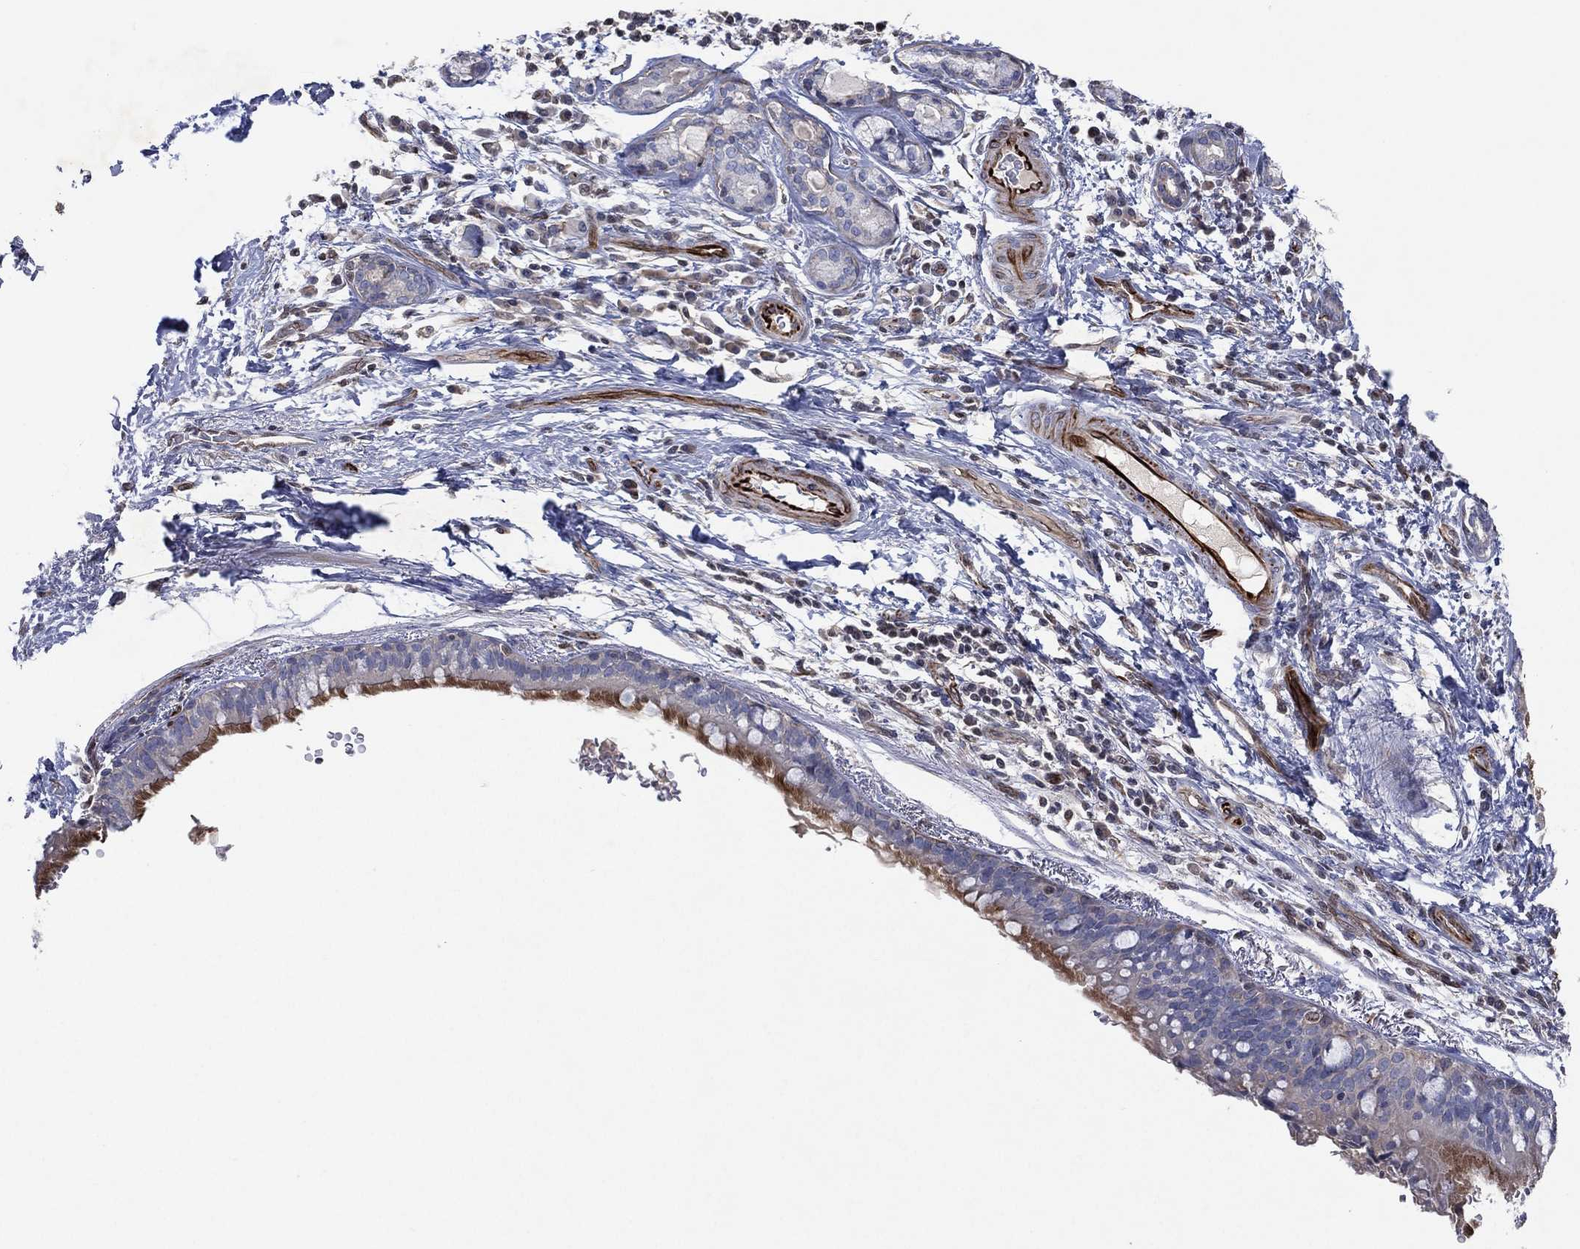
{"staining": {"intensity": "moderate", "quantity": "25%-75%", "location": "cytoplasmic/membranous"}, "tissue": "bronchus", "cell_type": "Respiratory epithelial cells", "image_type": "normal", "snomed": [{"axis": "morphology", "description": "Normal tissue, NOS"}, {"axis": "morphology", "description": "Squamous cell carcinoma, NOS"}, {"axis": "topography", "description": "Bronchus"}, {"axis": "topography", "description": "Lung"}], "caption": "Immunohistochemistry (IHC) photomicrograph of unremarkable bronchus: human bronchus stained using immunohistochemistry (IHC) displays medium levels of moderate protein expression localized specifically in the cytoplasmic/membranous of respiratory epithelial cells, appearing as a cytoplasmic/membranous brown color.", "gene": "FLI1", "patient": {"sex": "male", "age": 69}}